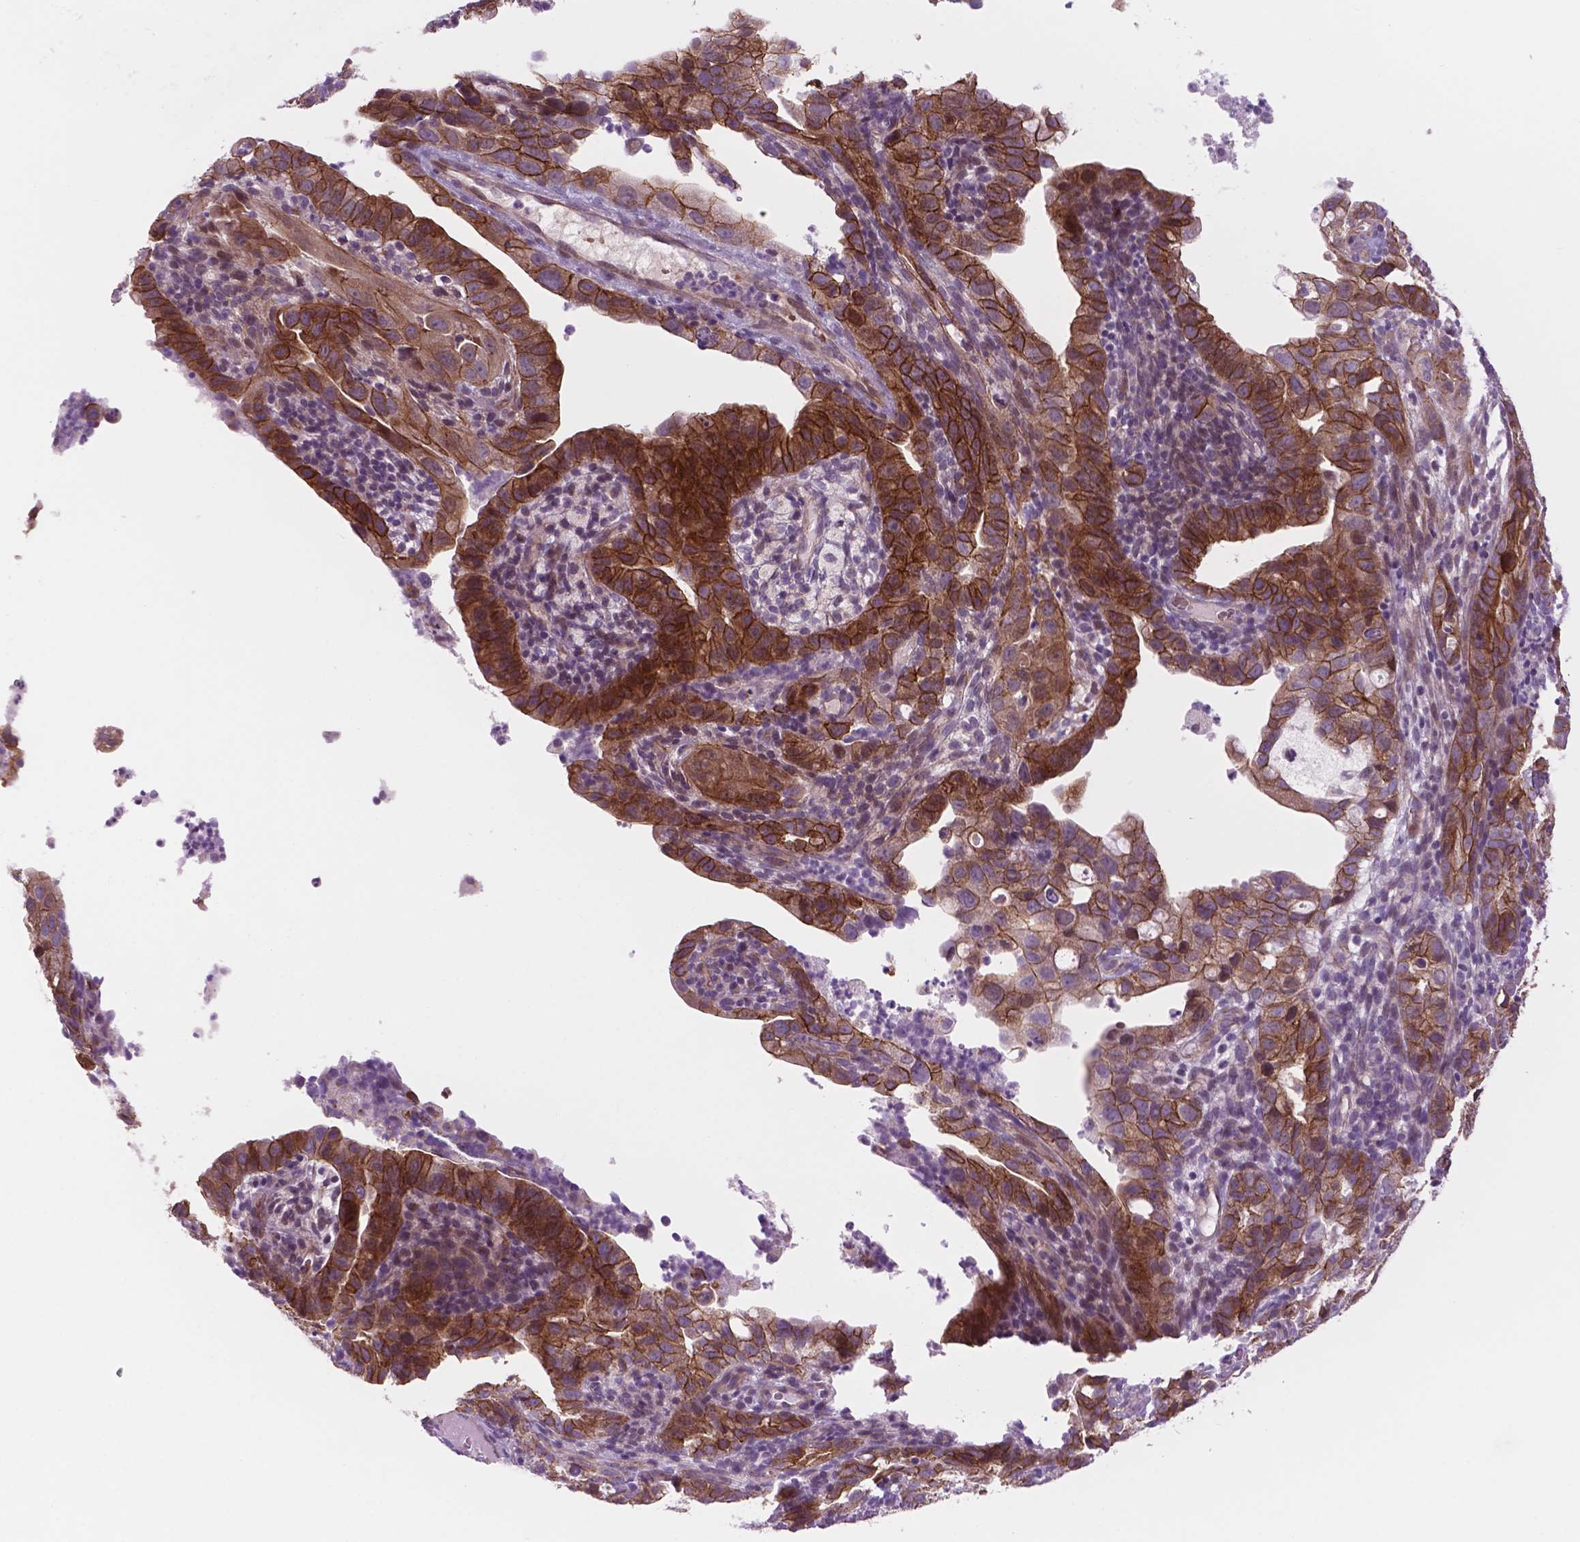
{"staining": {"intensity": "strong", "quantity": ">75%", "location": "cytoplasmic/membranous"}, "tissue": "endometrial cancer", "cell_type": "Tumor cells", "image_type": "cancer", "snomed": [{"axis": "morphology", "description": "Adenocarcinoma, NOS"}, {"axis": "topography", "description": "Endometrium"}], "caption": "Immunohistochemistry of human endometrial cancer exhibits high levels of strong cytoplasmic/membranous positivity in approximately >75% of tumor cells. (Stains: DAB in brown, nuclei in blue, Microscopy: brightfield microscopy at high magnification).", "gene": "RND3", "patient": {"sex": "female", "age": 57}}